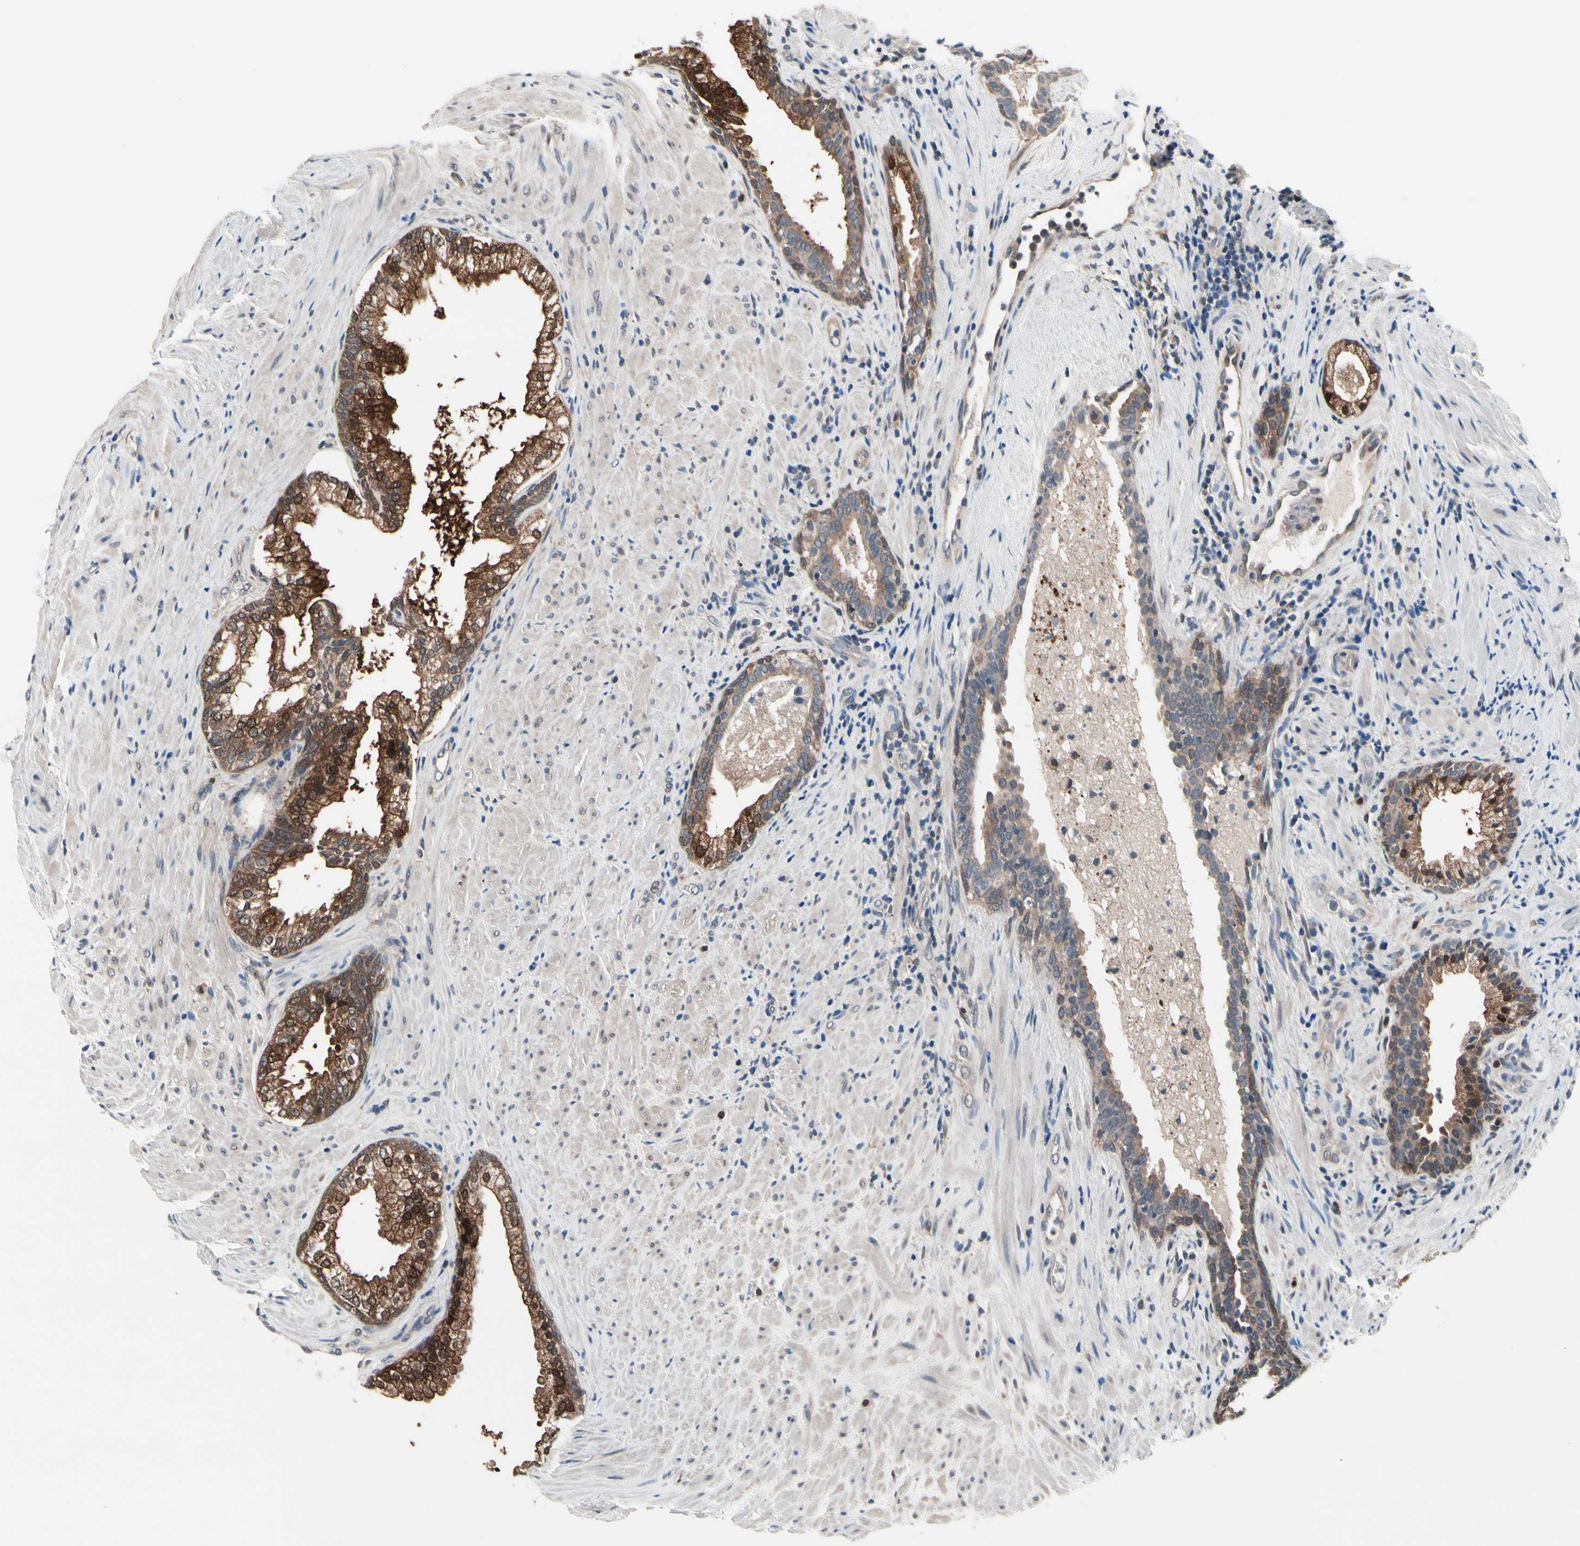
{"staining": {"intensity": "moderate", "quantity": ">75%", "location": "cytoplasmic/membranous,nuclear"}, "tissue": "prostate", "cell_type": "Glandular cells", "image_type": "normal", "snomed": [{"axis": "morphology", "description": "Normal tissue, NOS"}, {"axis": "topography", "description": "Prostate"}], "caption": "An immunohistochemistry photomicrograph of unremarkable tissue is shown. Protein staining in brown shows moderate cytoplasmic/membranous,nuclear positivity in prostate within glandular cells. (DAB IHC with brightfield microscopy, high magnification).", "gene": "PRDX6", "patient": {"sex": "male", "age": 76}}